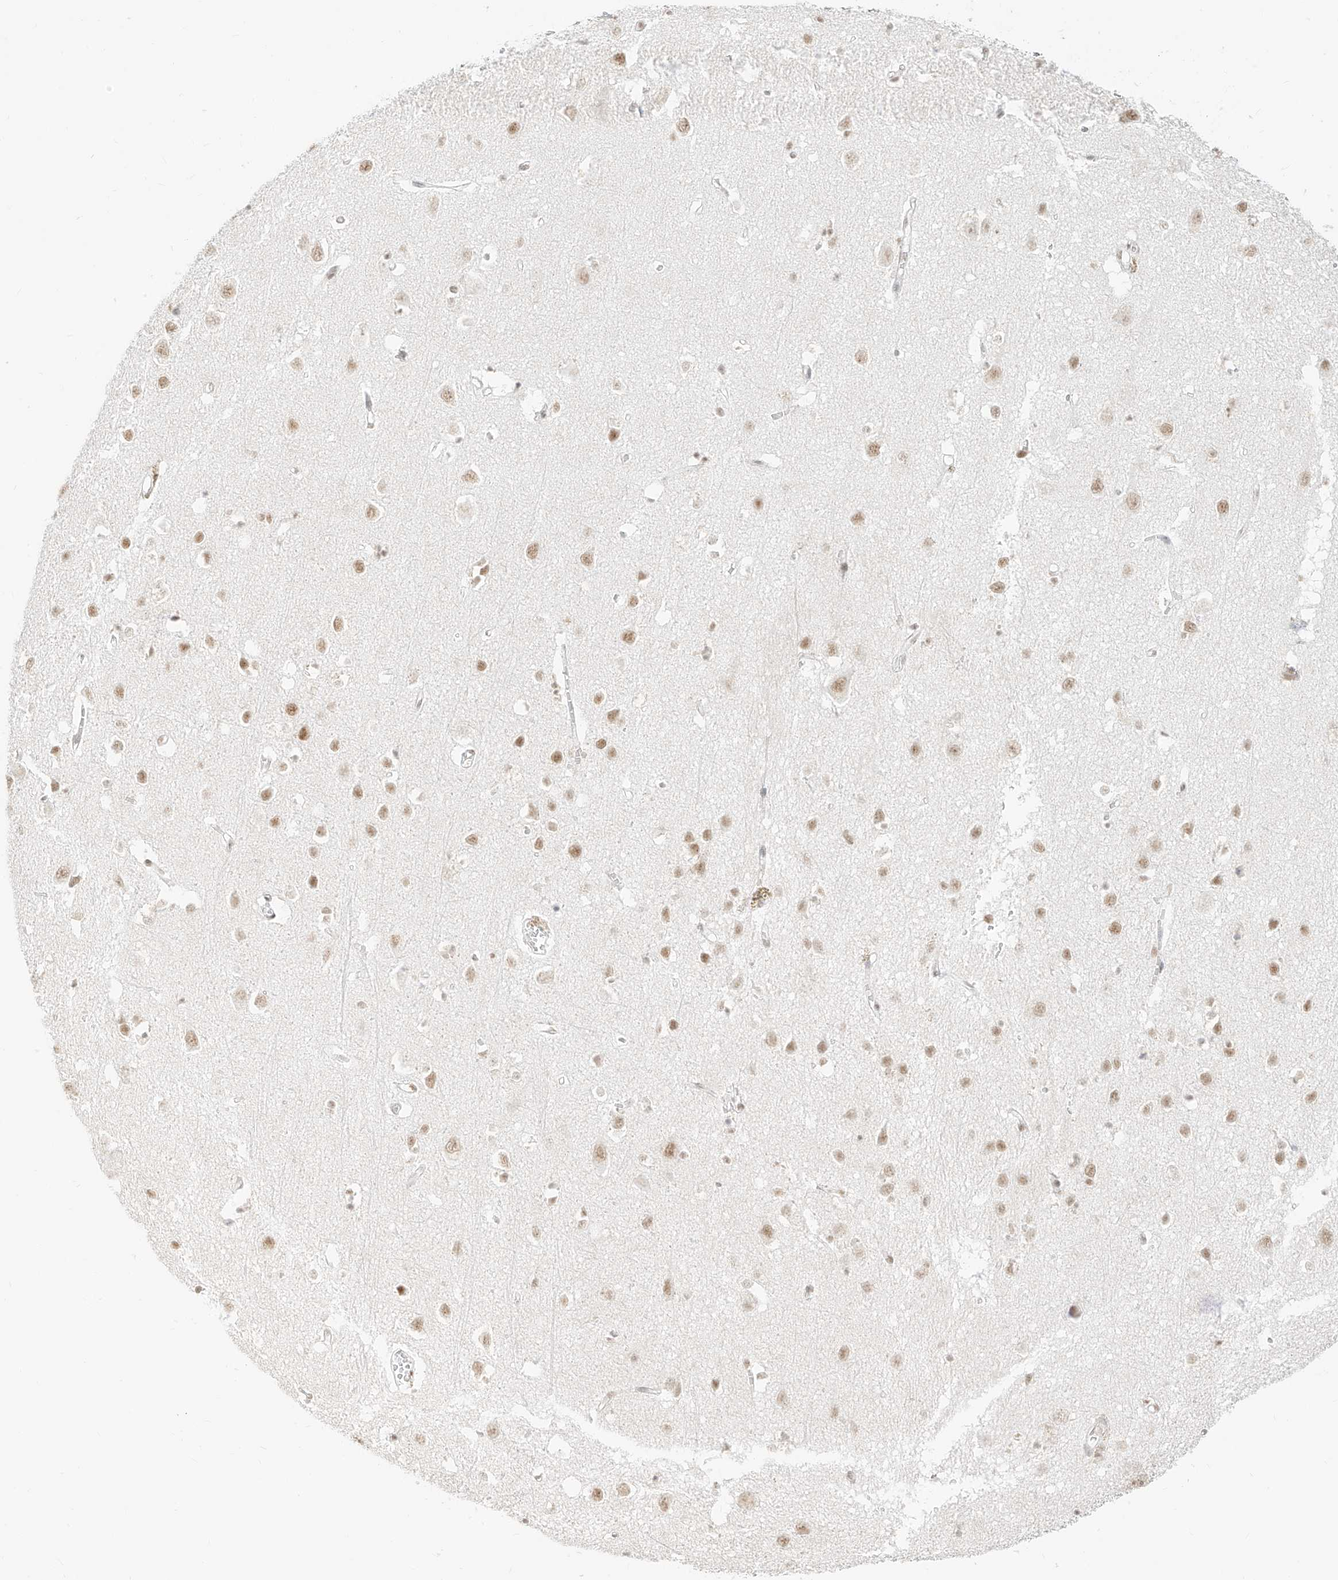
{"staining": {"intensity": "weak", "quantity": ">75%", "location": "nuclear"}, "tissue": "cerebral cortex", "cell_type": "Endothelial cells", "image_type": "normal", "snomed": [{"axis": "morphology", "description": "Normal tissue, NOS"}, {"axis": "topography", "description": "Cerebral cortex"}], "caption": "Immunohistochemical staining of normal cerebral cortex reveals >75% levels of weak nuclear protein positivity in about >75% of endothelial cells.", "gene": "SUPT5H", "patient": {"sex": "female", "age": 64}}